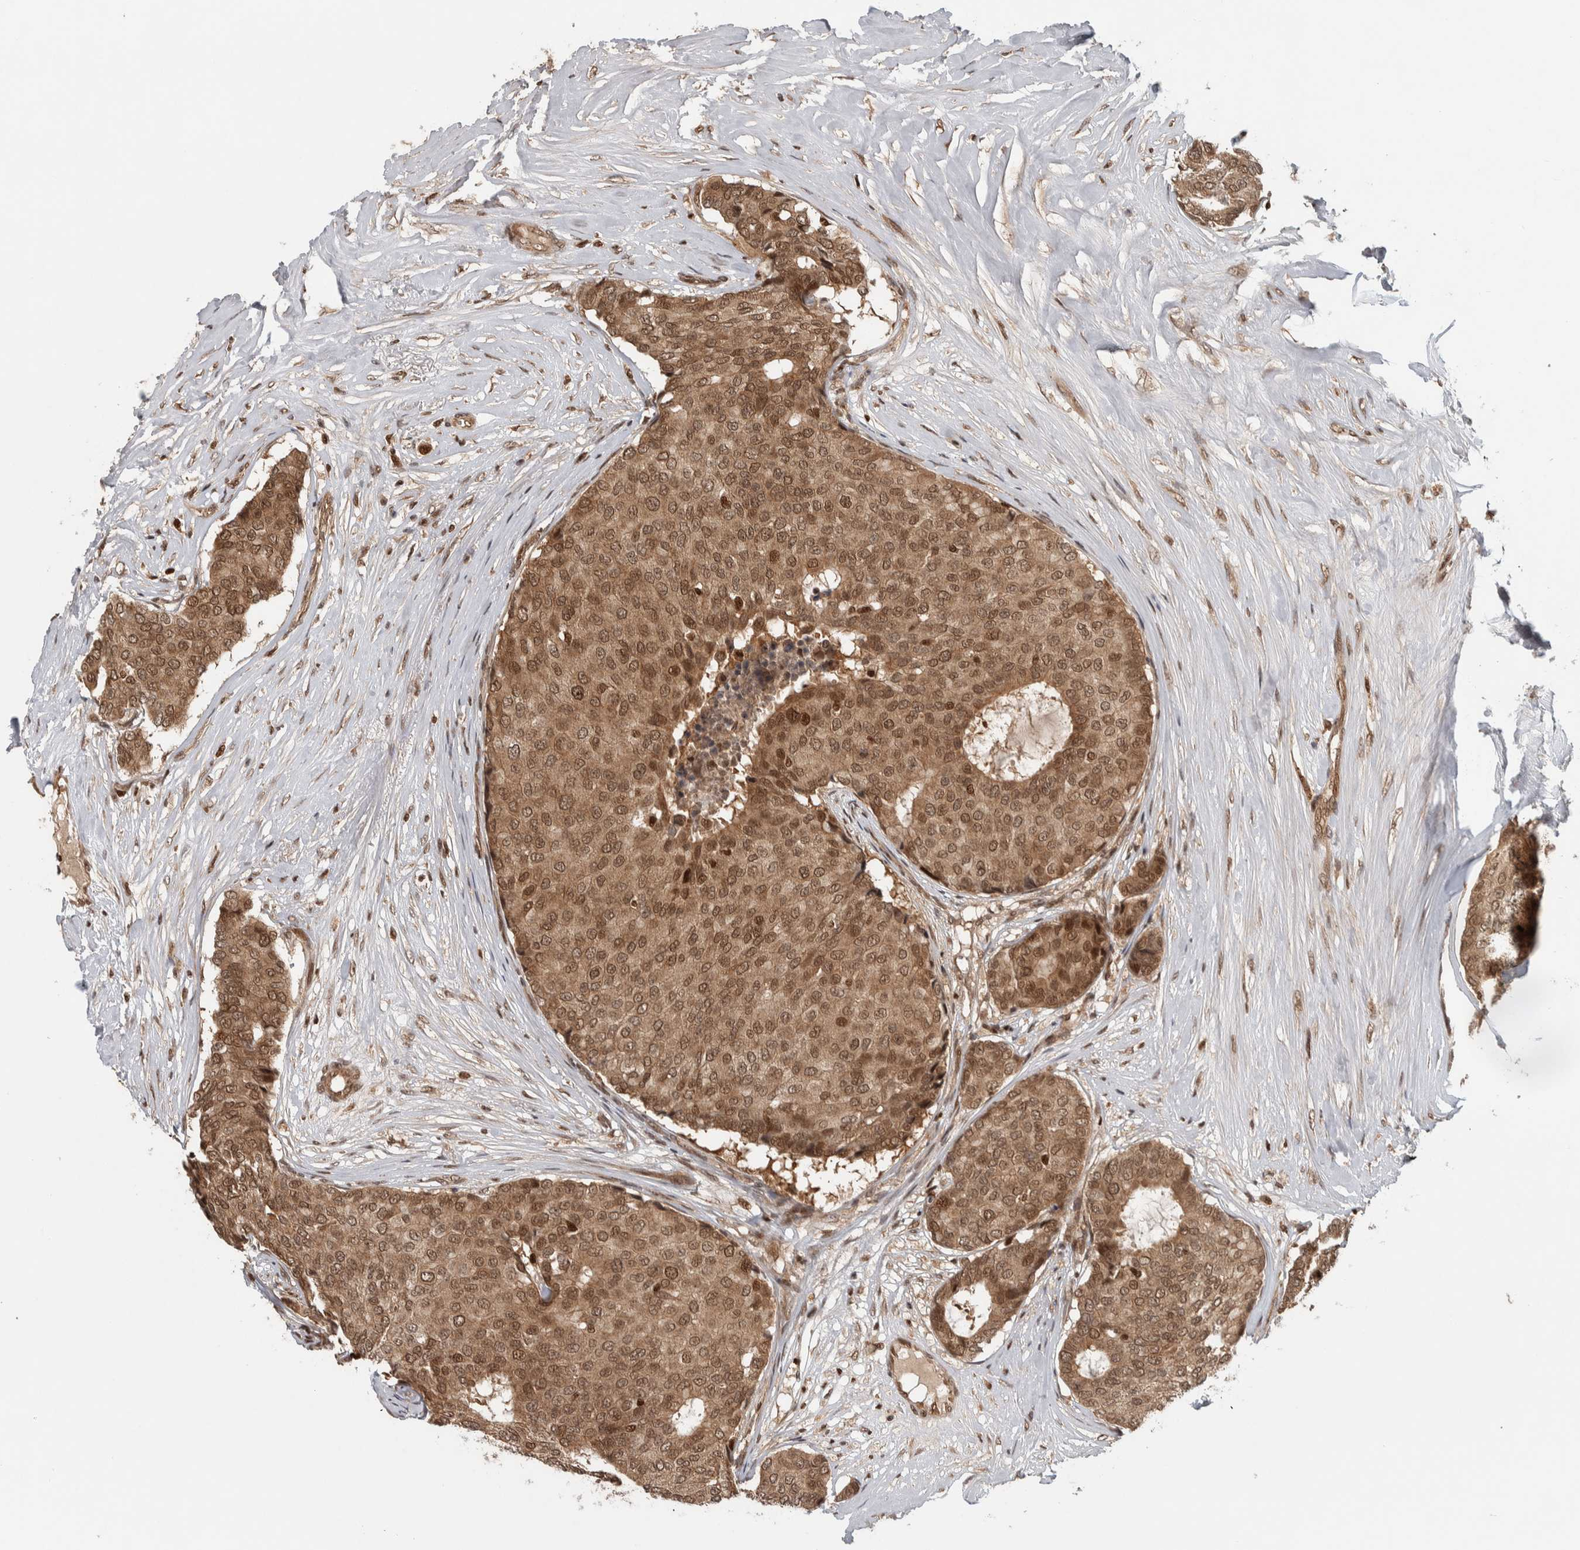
{"staining": {"intensity": "moderate", "quantity": ">75%", "location": "cytoplasmic/membranous,nuclear"}, "tissue": "breast cancer", "cell_type": "Tumor cells", "image_type": "cancer", "snomed": [{"axis": "morphology", "description": "Duct carcinoma"}, {"axis": "topography", "description": "Breast"}], "caption": "Immunohistochemical staining of human infiltrating ductal carcinoma (breast) shows medium levels of moderate cytoplasmic/membranous and nuclear positivity in about >75% of tumor cells. The staining was performed using DAB (3,3'-diaminobenzidine) to visualize the protein expression in brown, while the nuclei were stained in blue with hematoxylin (Magnification: 20x).", "gene": "RPS6KA4", "patient": {"sex": "female", "age": 75}}